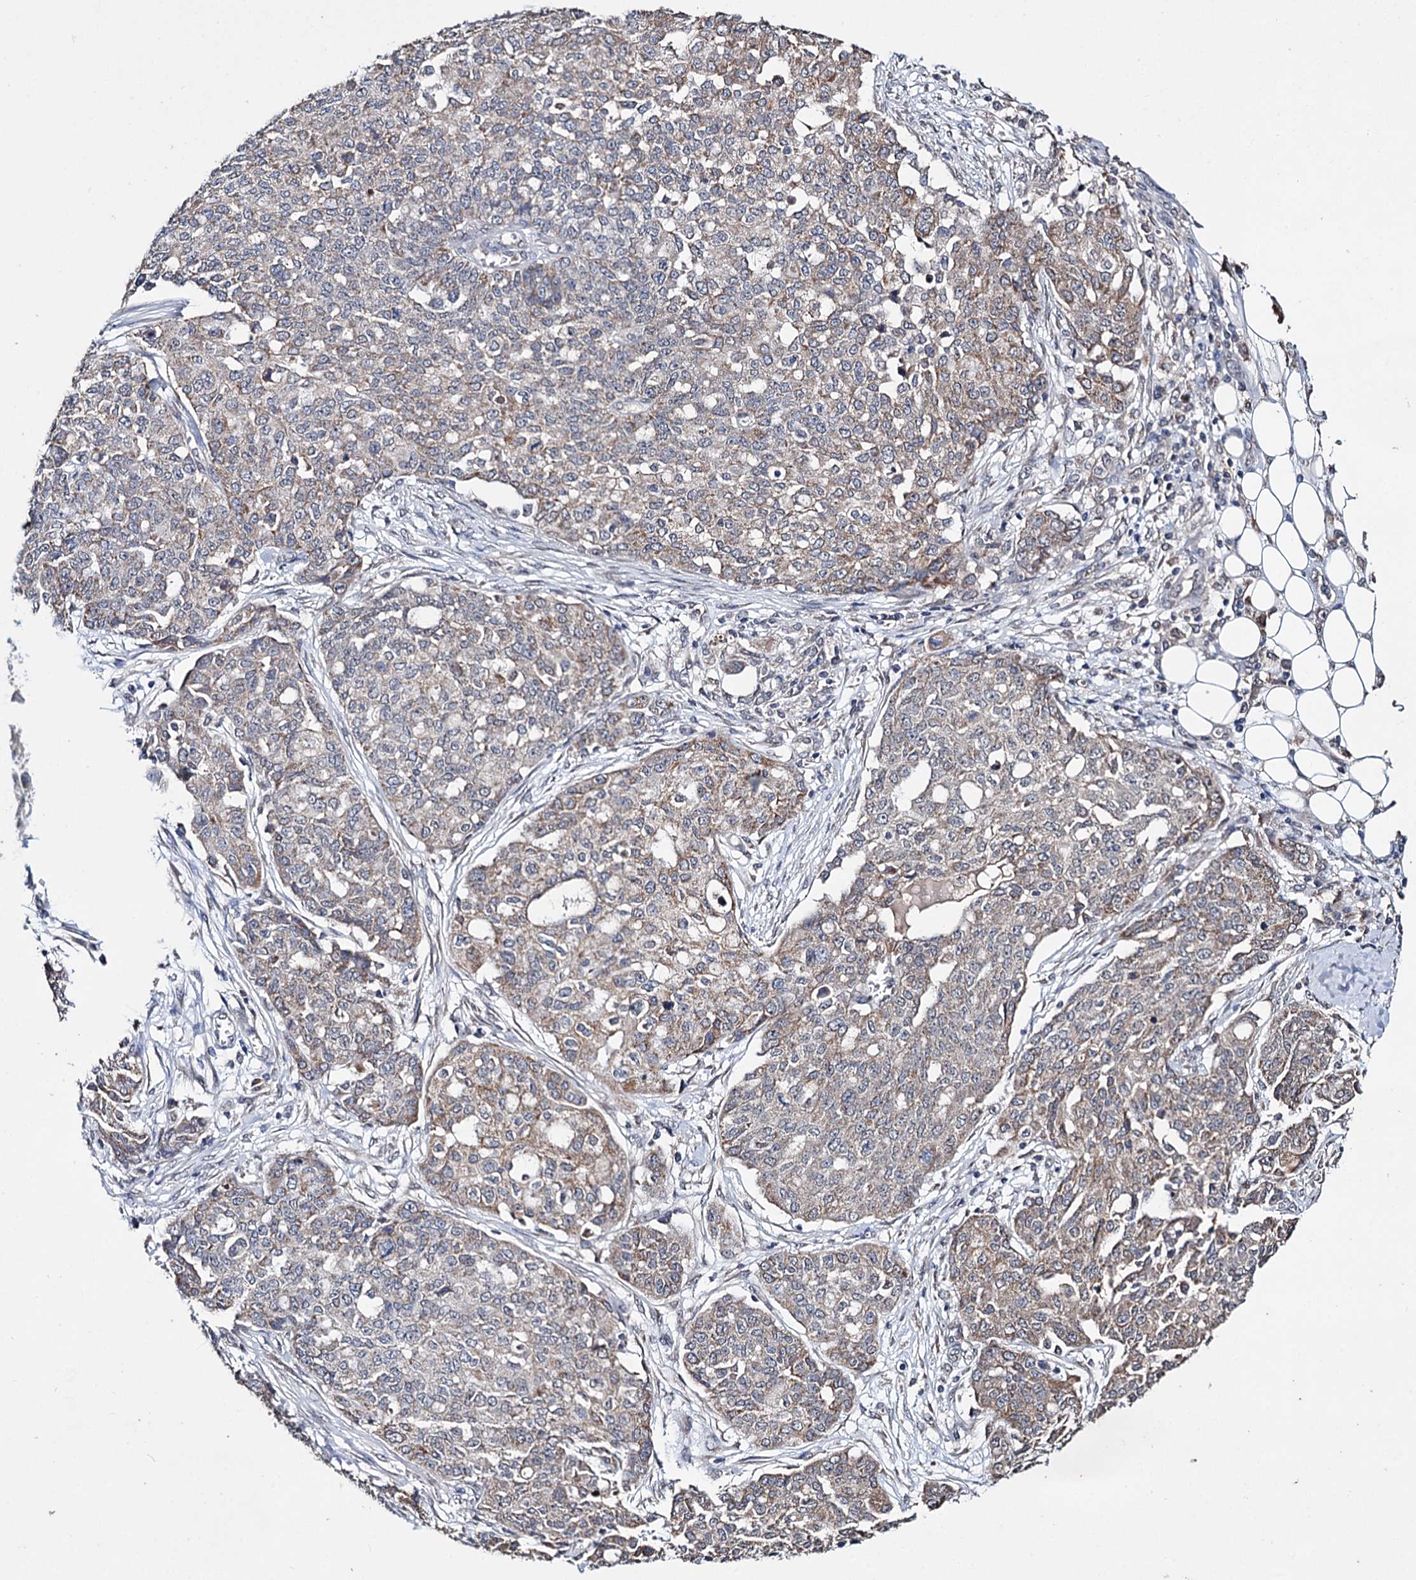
{"staining": {"intensity": "weak", "quantity": ">75%", "location": "cytoplasmic/membranous"}, "tissue": "ovarian cancer", "cell_type": "Tumor cells", "image_type": "cancer", "snomed": [{"axis": "morphology", "description": "Cystadenocarcinoma, serous, NOS"}, {"axis": "topography", "description": "Soft tissue"}, {"axis": "topography", "description": "Ovary"}], "caption": "This micrograph displays immunohistochemistry staining of human serous cystadenocarcinoma (ovarian), with low weak cytoplasmic/membranous staining in about >75% of tumor cells.", "gene": "CLPB", "patient": {"sex": "female", "age": 57}}